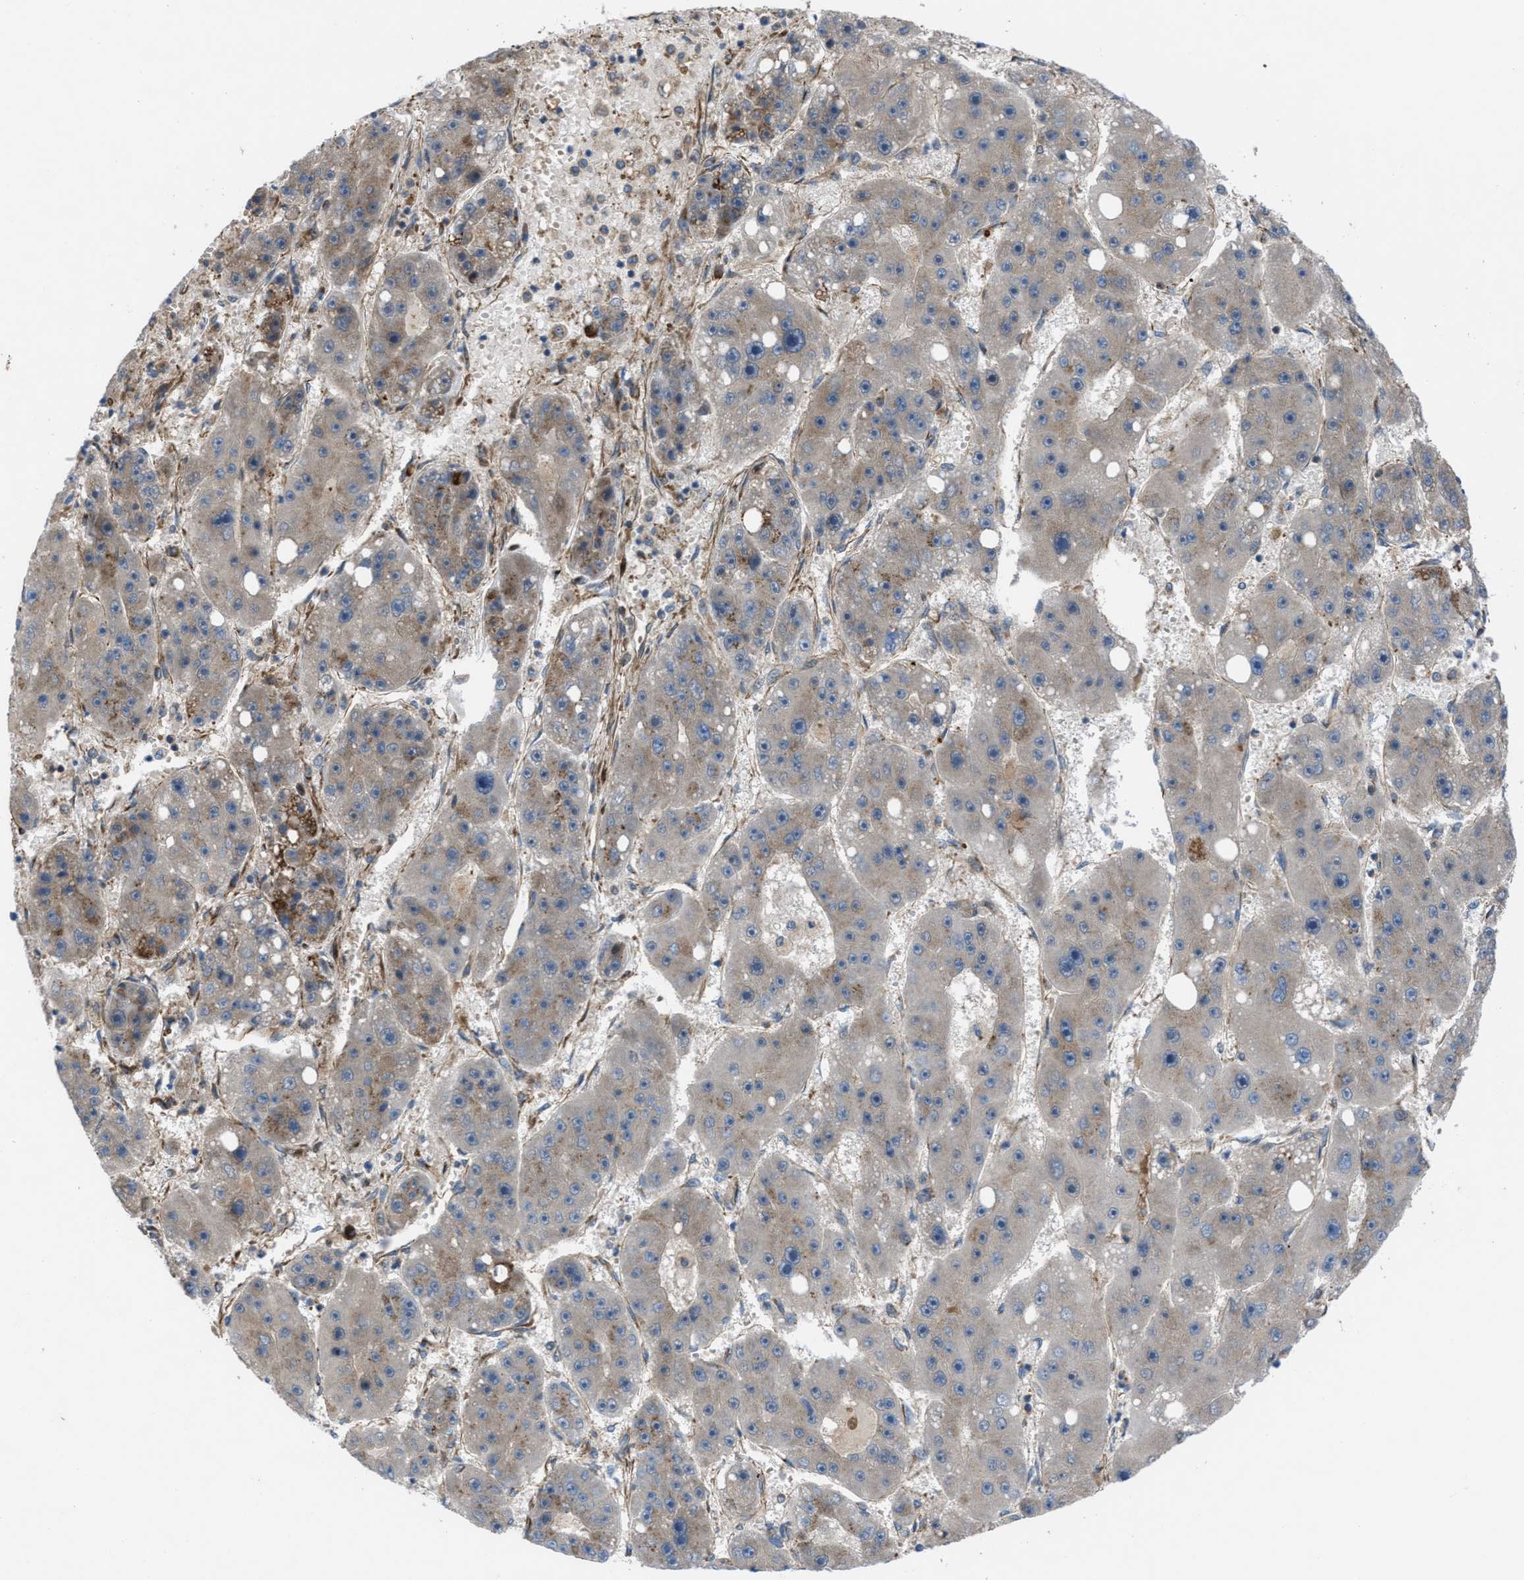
{"staining": {"intensity": "weak", "quantity": "<25%", "location": "cytoplasmic/membranous"}, "tissue": "liver cancer", "cell_type": "Tumor cells", "image_type": "cancer", "snomed": [{"axis": "morphology", "description": "Carcinoma, Hepatocellular, NOS"}, {"axis": "topography", "description": "Liver"}], "caption": "Liver cancer stained for a protein using immunohistochemistry reveals no staining tumor cells.", "gene": "SLC6A9", "patient": {"sex": "female", "age": 61}}